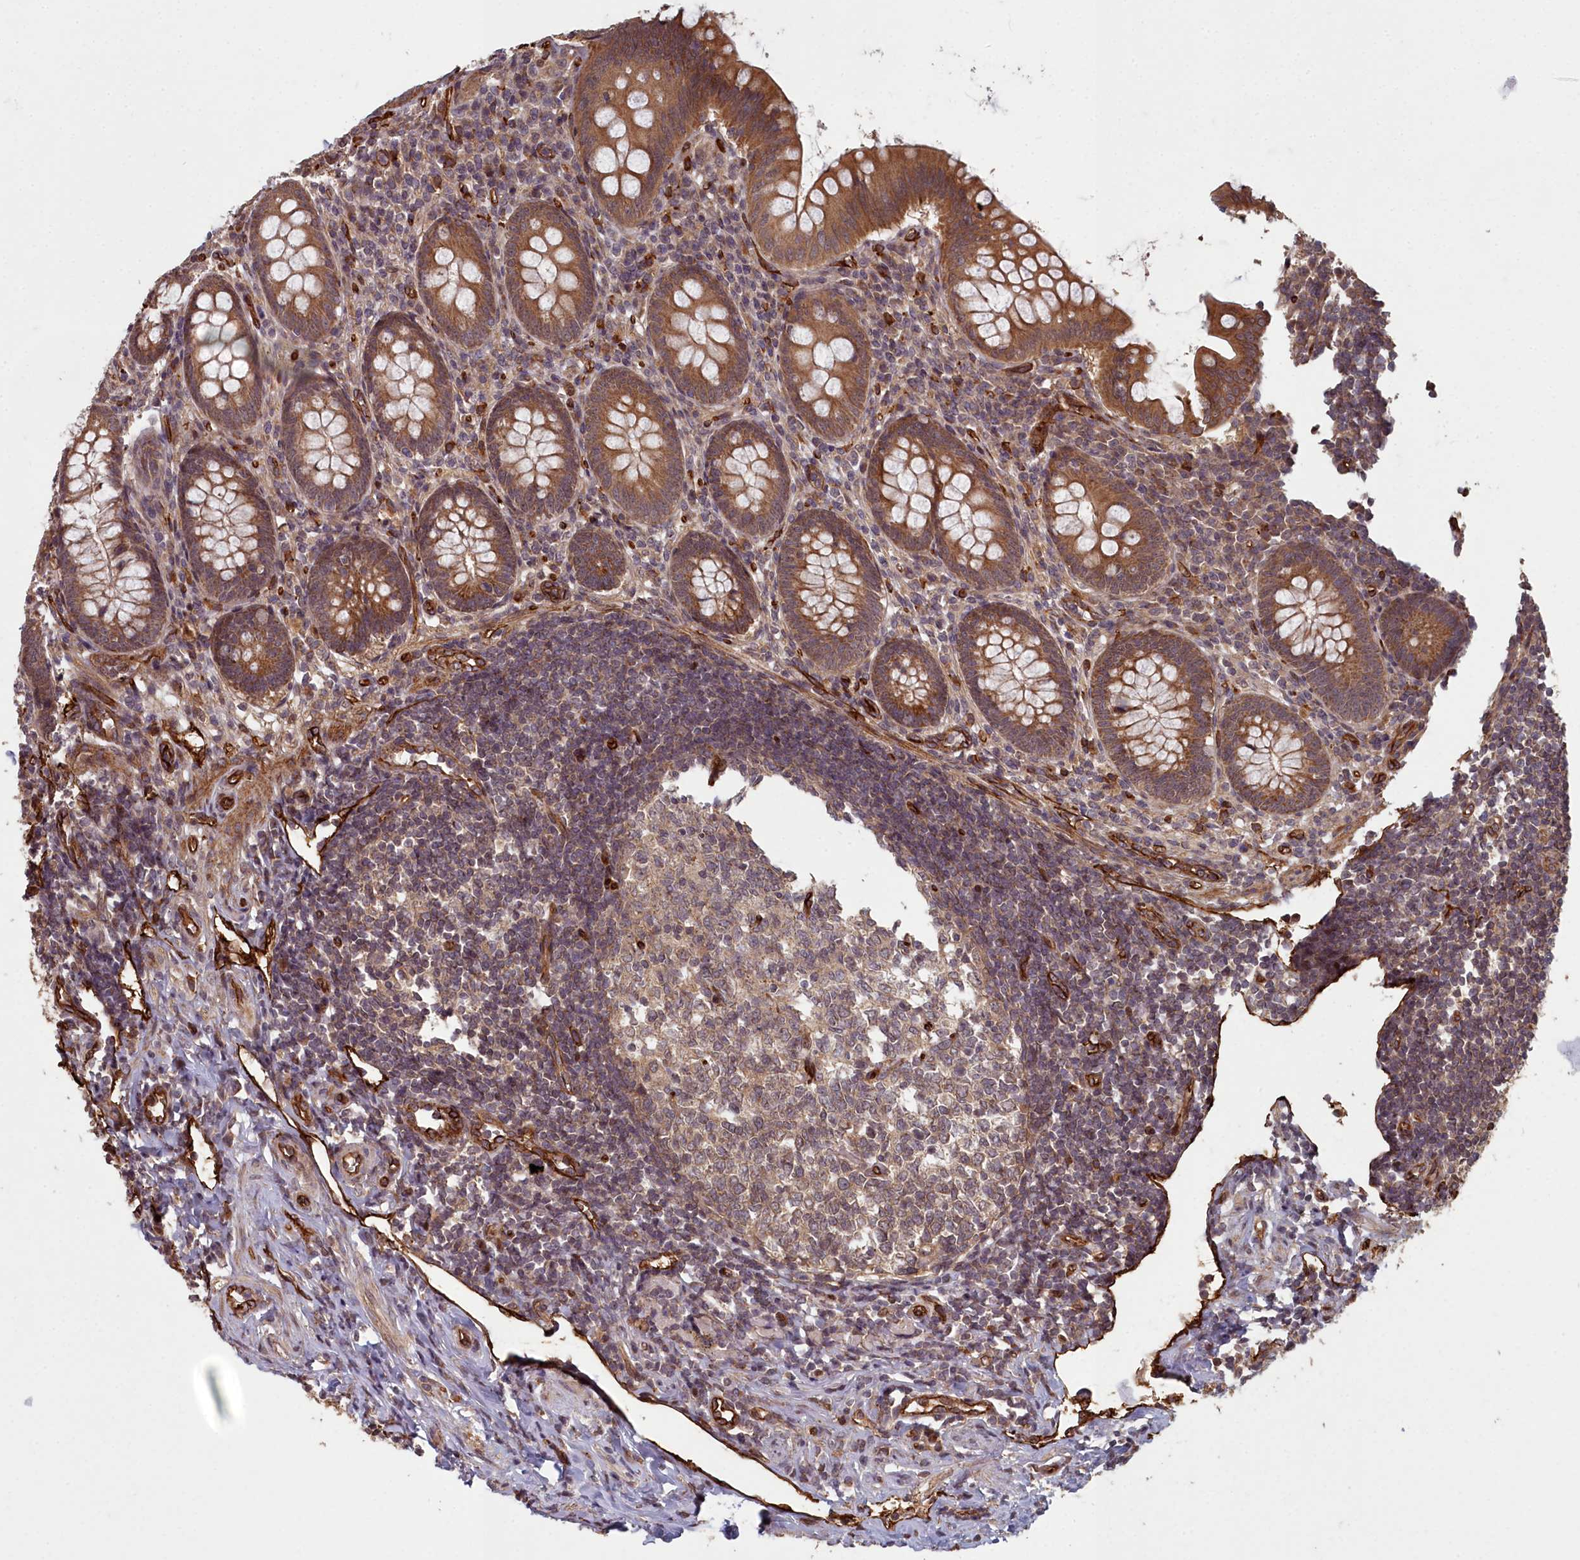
{"staining": {"intensity": "moderate", "quantity": ">75%", "location": "cytoplasmic/membranous"}, "tissue": "appendix", "cell_type": "Glandular cells", "image_type": "normal", "snomed": [{"axis": "morphology", "description": "Normal tissue, NOS"}, {"axis": "topography", "description": "Appendix"}], "caption": "A high-resolution histopathology image shows immunohistochemistry (IHC) staining of unremarkable appendix, which shows moderate cytoplasmic/membranous staining in about >75% of glandular cells.", "gene": "TSPYL4", "patient": {"sex": "female", "age": 33}}